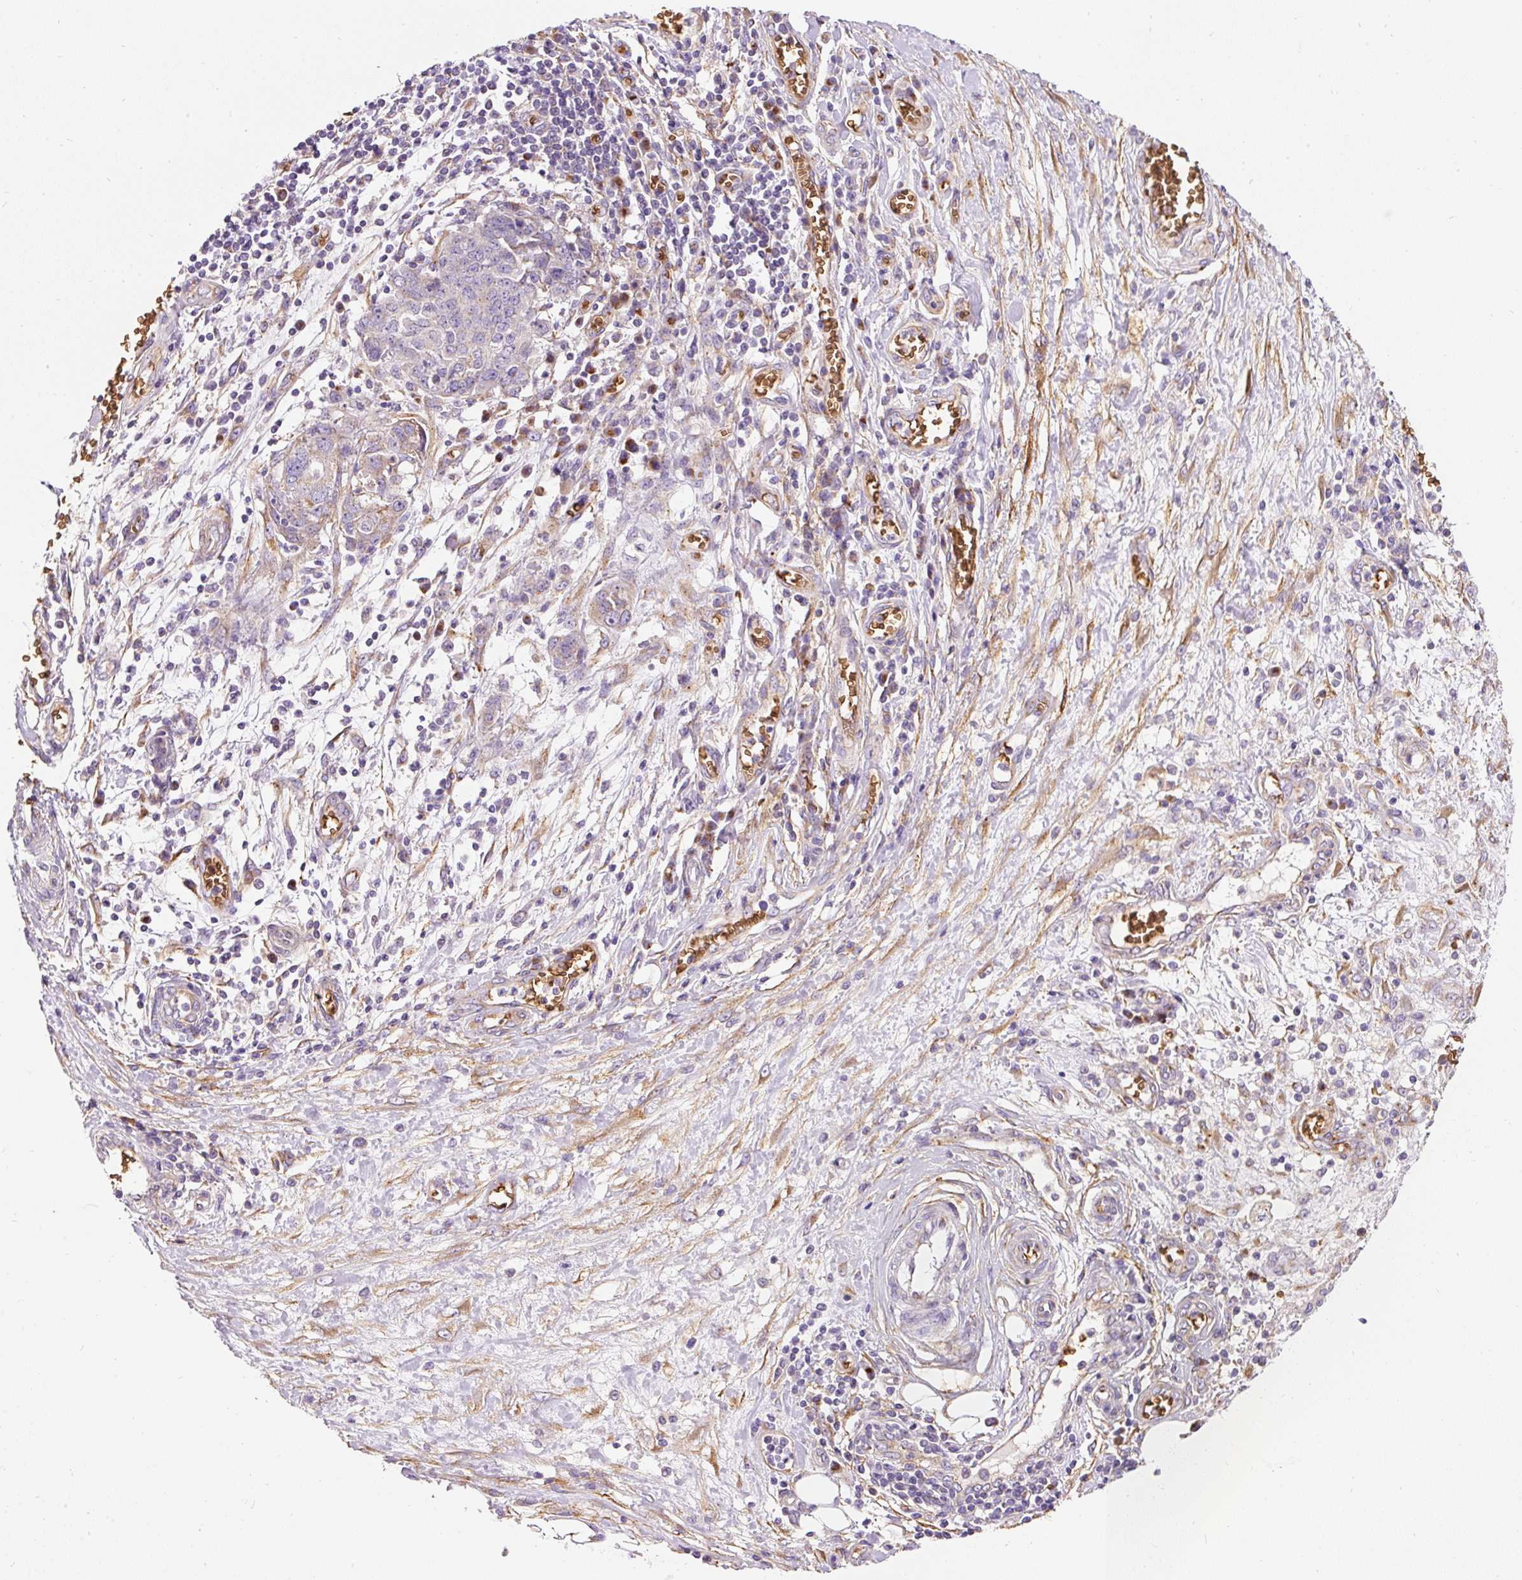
{"staining": {"intensity": "weak", "quantity": "25%-75%", "location": "cytoplasmic/membranous"}, "tissue": "ovarian cancer", "cell_type": "Tumor cells", "image_type": "cancer", "snomed": [{"axis": "morphology", "description": "Cystadenocarcinoma, serous, NOS"}, {"axis": "topography", "description": "Soft tissue"}, {"axis": "topography", "description": "Ovary"}], "caption": "Immunohistochemistry (IHC) staining of ovarian cancer (serous cystadenocarcinoma), which displays low levels of weak cytoplasmic/membranous staining in approximately 25%-75% of tumor cells indicating weak cytoplasmic/membranous protein staining. The staining was performed using DAB (3,3'-diaminobenzidine) (brown) for protein detection and nuclei were counterstained in hematoxylin (blue).", "gene": "PRRC2A", "patient": {"sex": "female", "age": 57}}